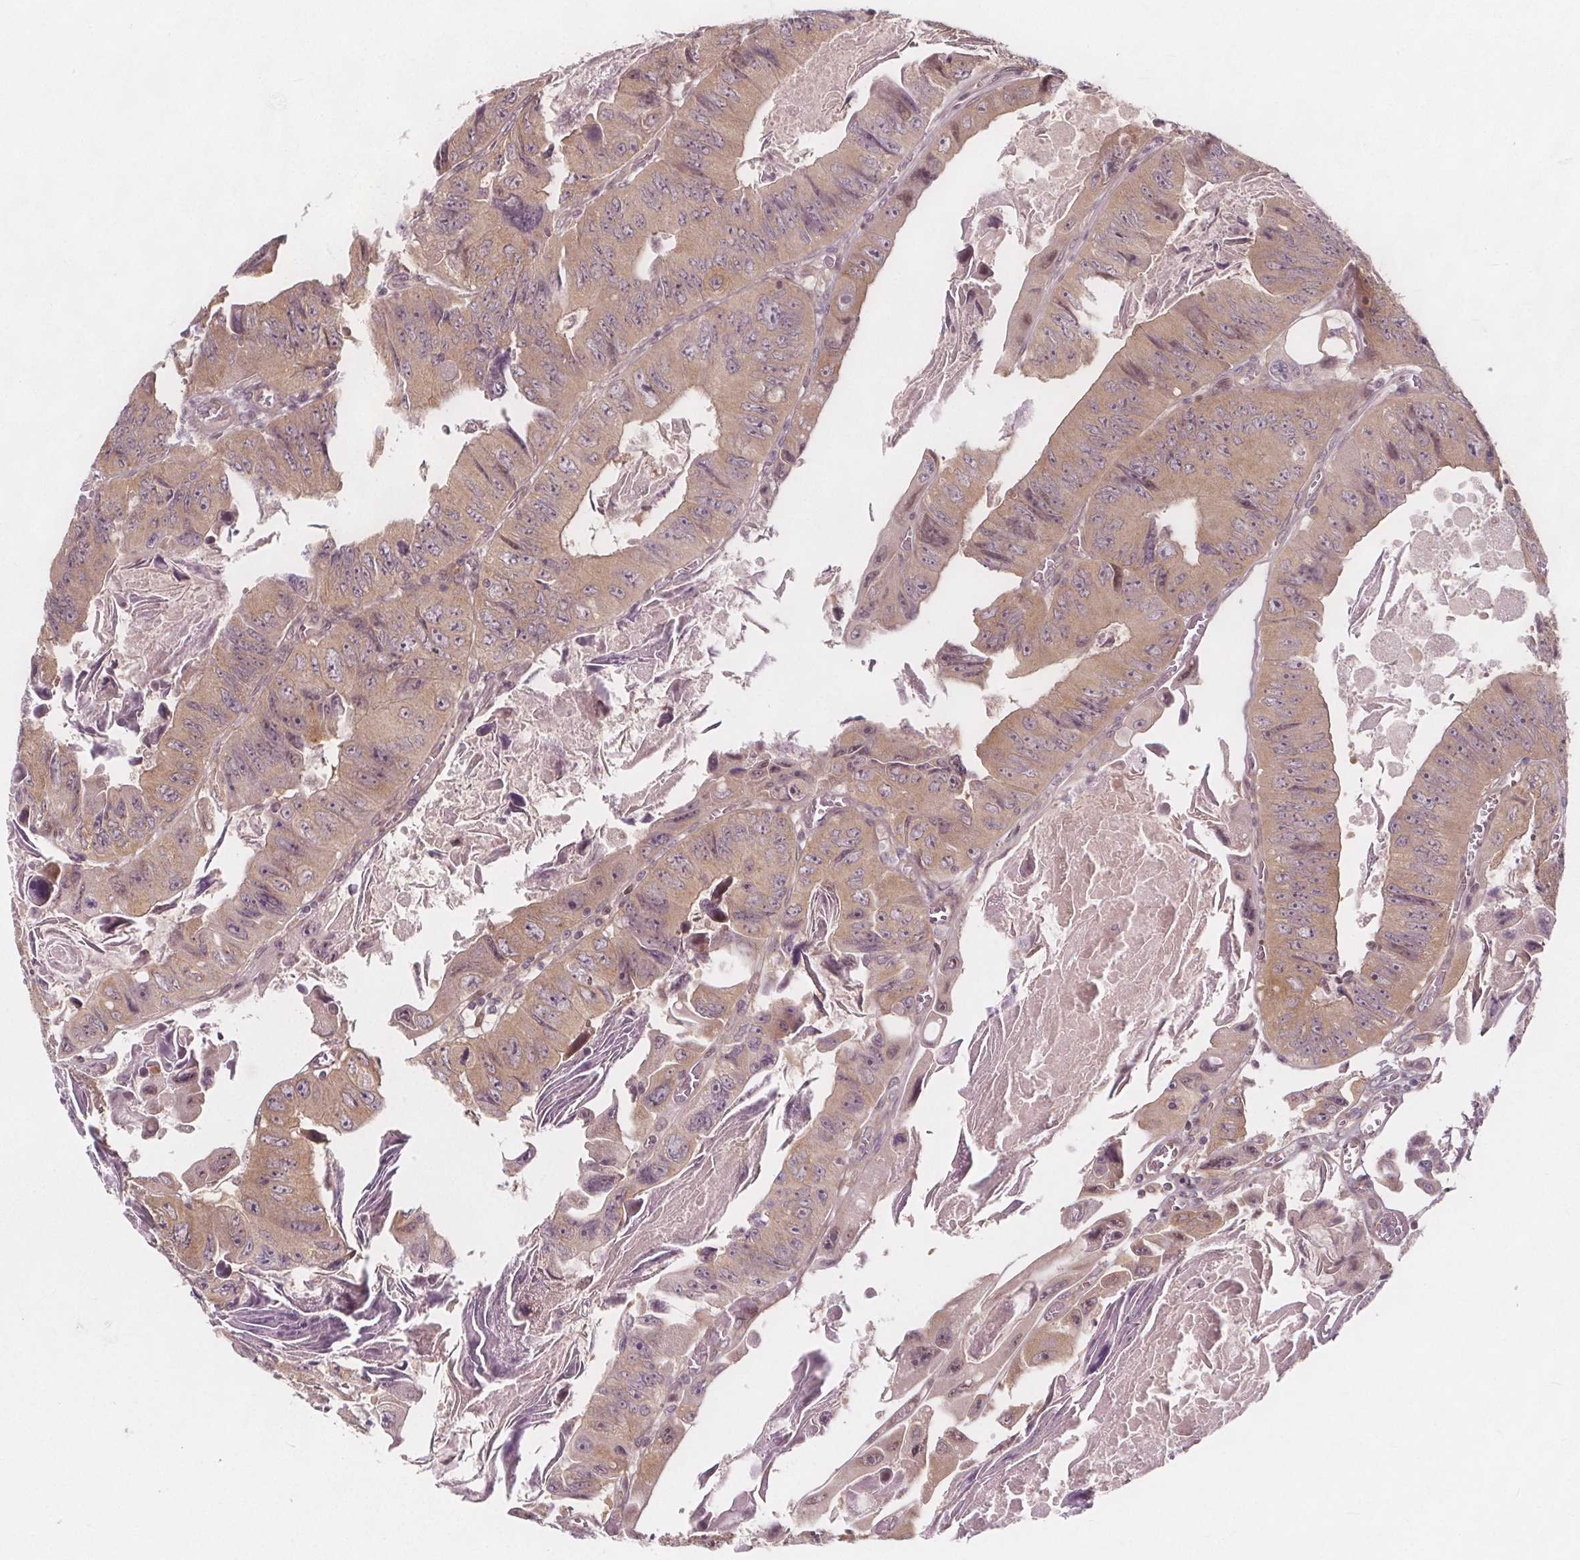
{"staining": {"intensity": "weak", "quantity": ">75%", "location": "cytoplasmic/membranous,nuclear"}, "tissue": "colorectal cancer", "cell_type": "Tumor cells", "image_type": "cancer", "snomed": [{"axis": "morphology", "description": "Adenocarcinoma, NOS"}, {"axis": "topography", "description": "Colon"}], "caption": "This is an image of IHC staining of colorectal cancer, which shows weak staining in the cytoplasmic/membranous and nuclear of tumor cells.", "gene": "AKT1S1", "patient": {"sex": "female", "age": 84}}